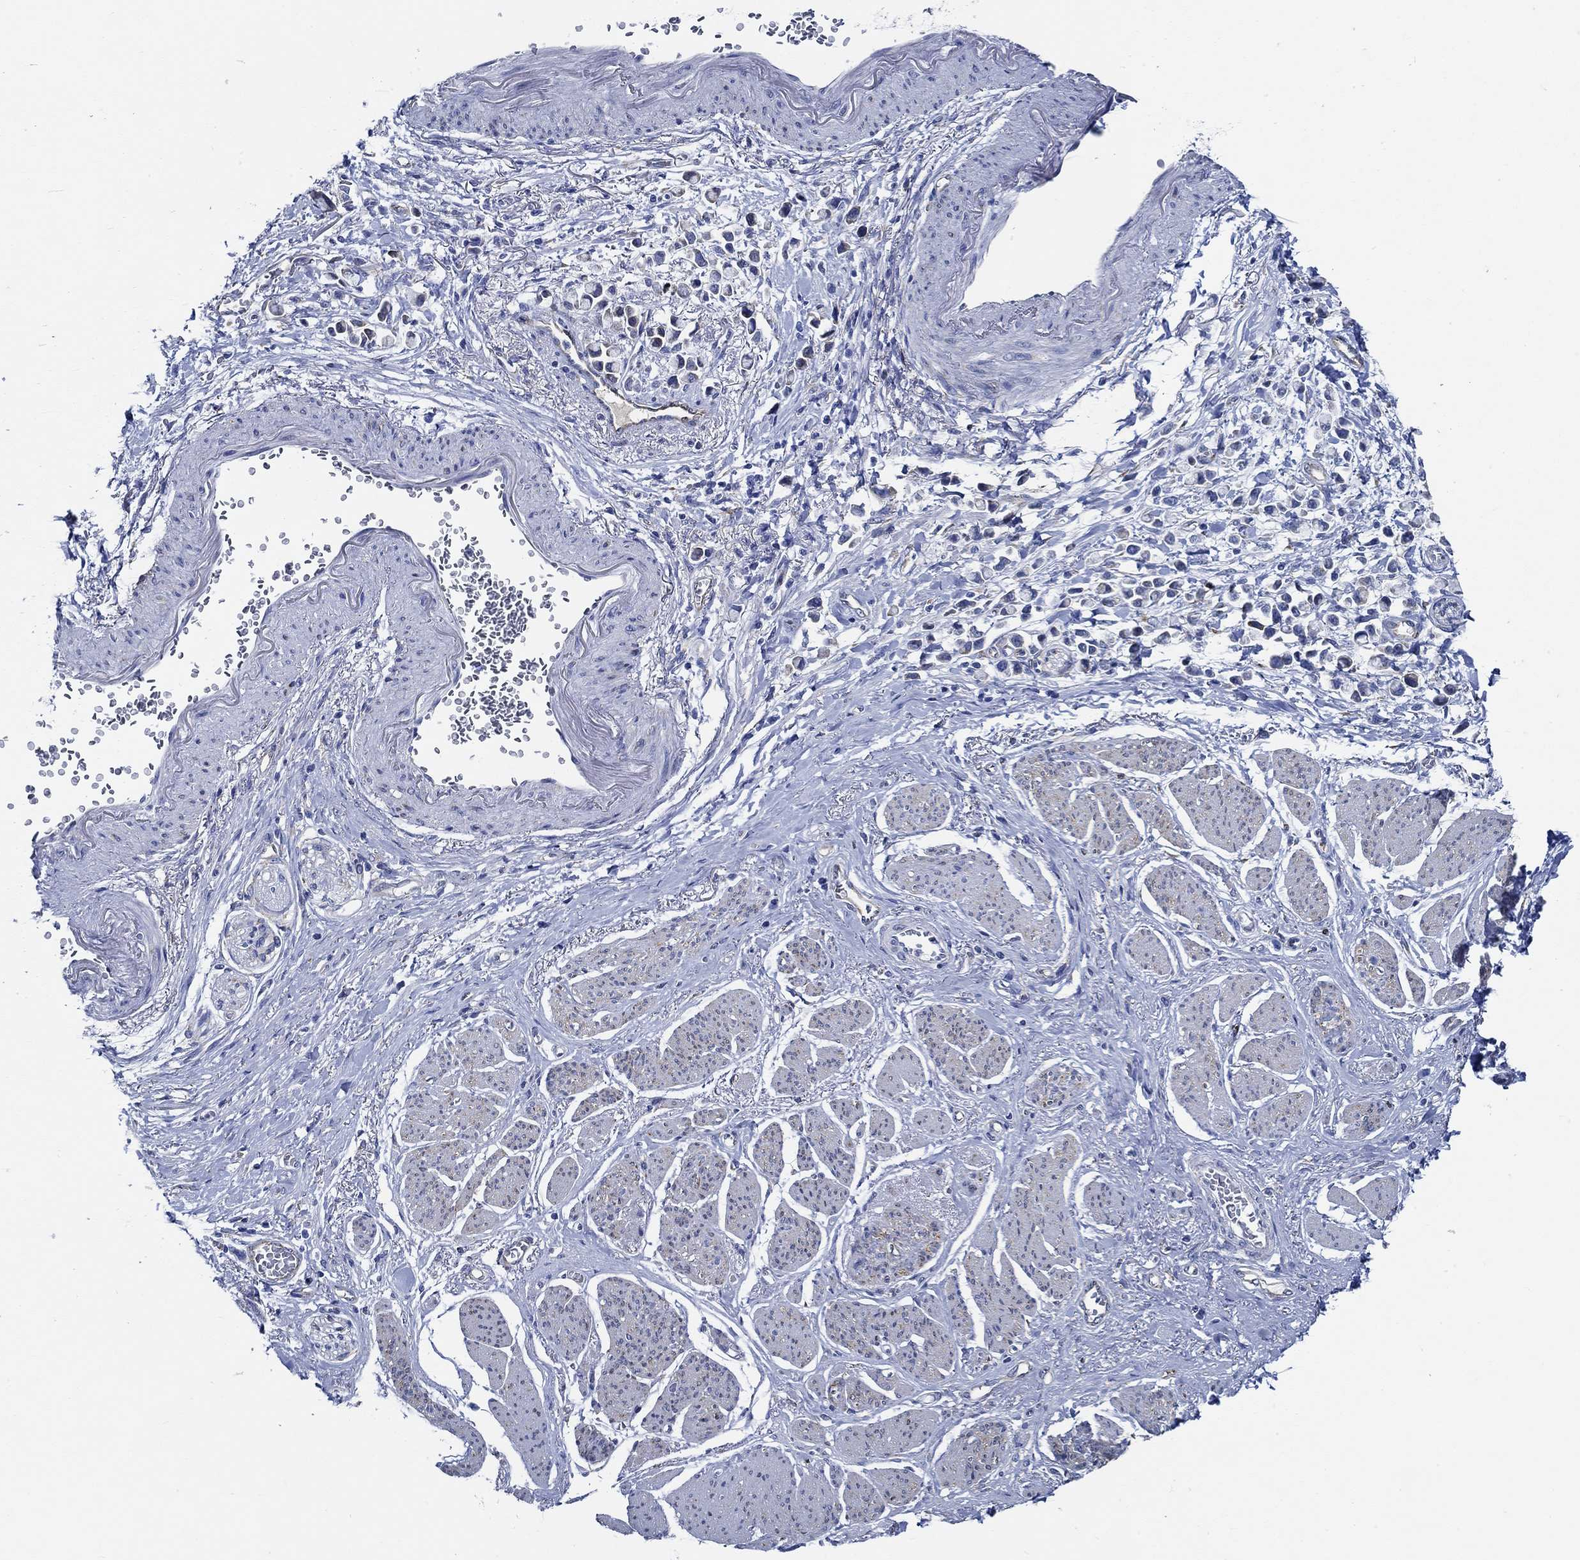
{"staining": {"intensity": "negative", "quantity": "none", "location": "none"}, "tissue": "stomach cancer", "cell_type": "Tumor cells", "image_type": "cancer", "snomed": [{"axis": "morphology", "description": "Adenocarcinoma, NOS"}, {"axis": "topography", "description": "Stomach"}], "caption": "Protein analysis of adenocarcinoma (stomach) displays no significant staining in tumor cells.", "gene": "HECW2", "patient": {"sex": "female", "age": 81}}